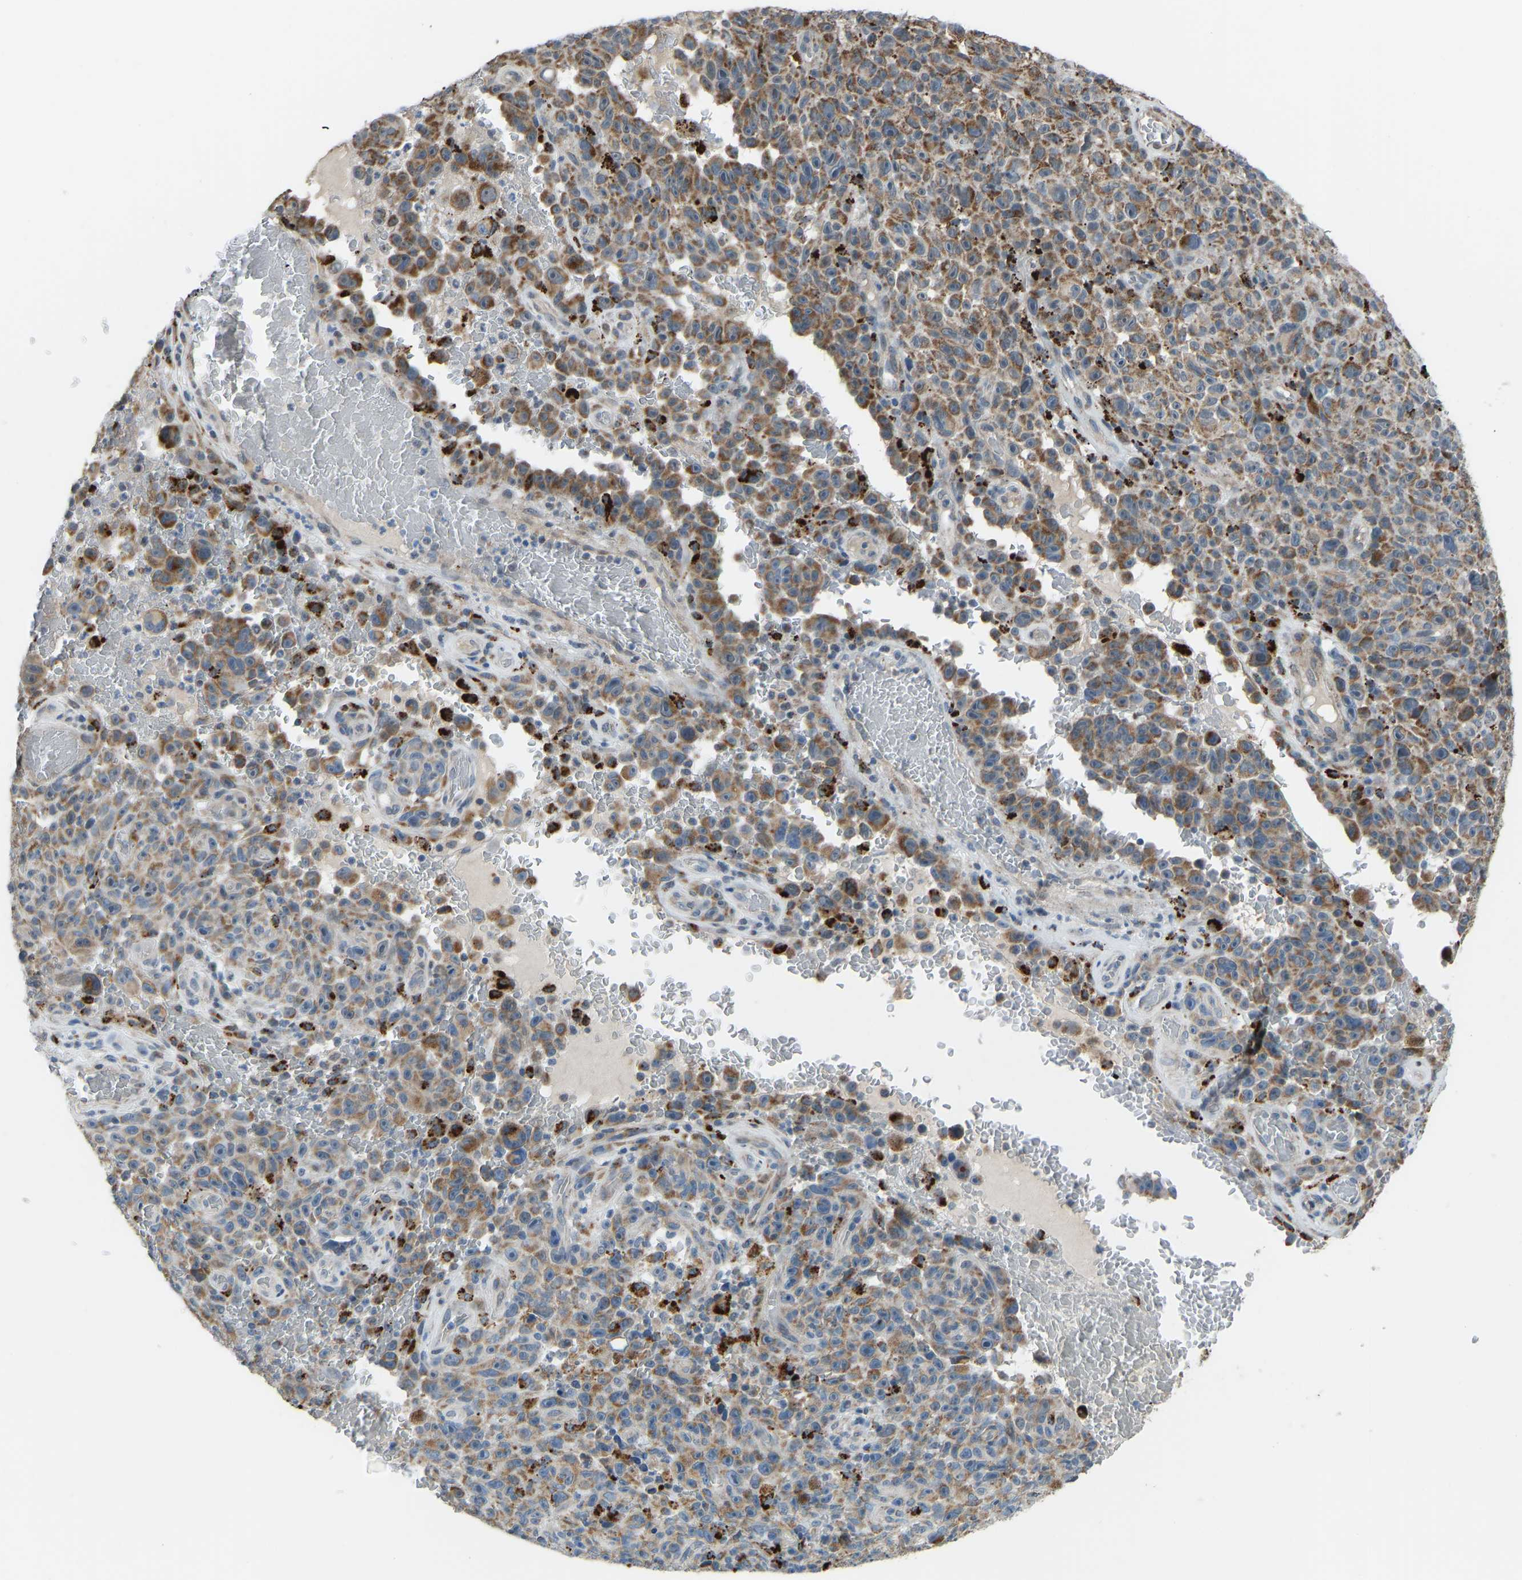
{"staining": {"intensity": "moderate", "quantity": ">75%", "location": "cytoplasmic/membranous"}, "tissue": "melanoma", "cell_type": "Tumor cells", "image_type": "cancer", "snomed": [{"axis": "morphology", "description": "Malignant melanoma, NOS"}, {"axis": "topography", "description": "Skin"}], "caption": "The photomicrograph reveals immunohistochemical staining of melanoma. There is moderate cytoplasmic/membranous expression is present in about >75% of tumor cells.", "gene": "SMIM20", "patient": {"sex": "female", "age": 82}}